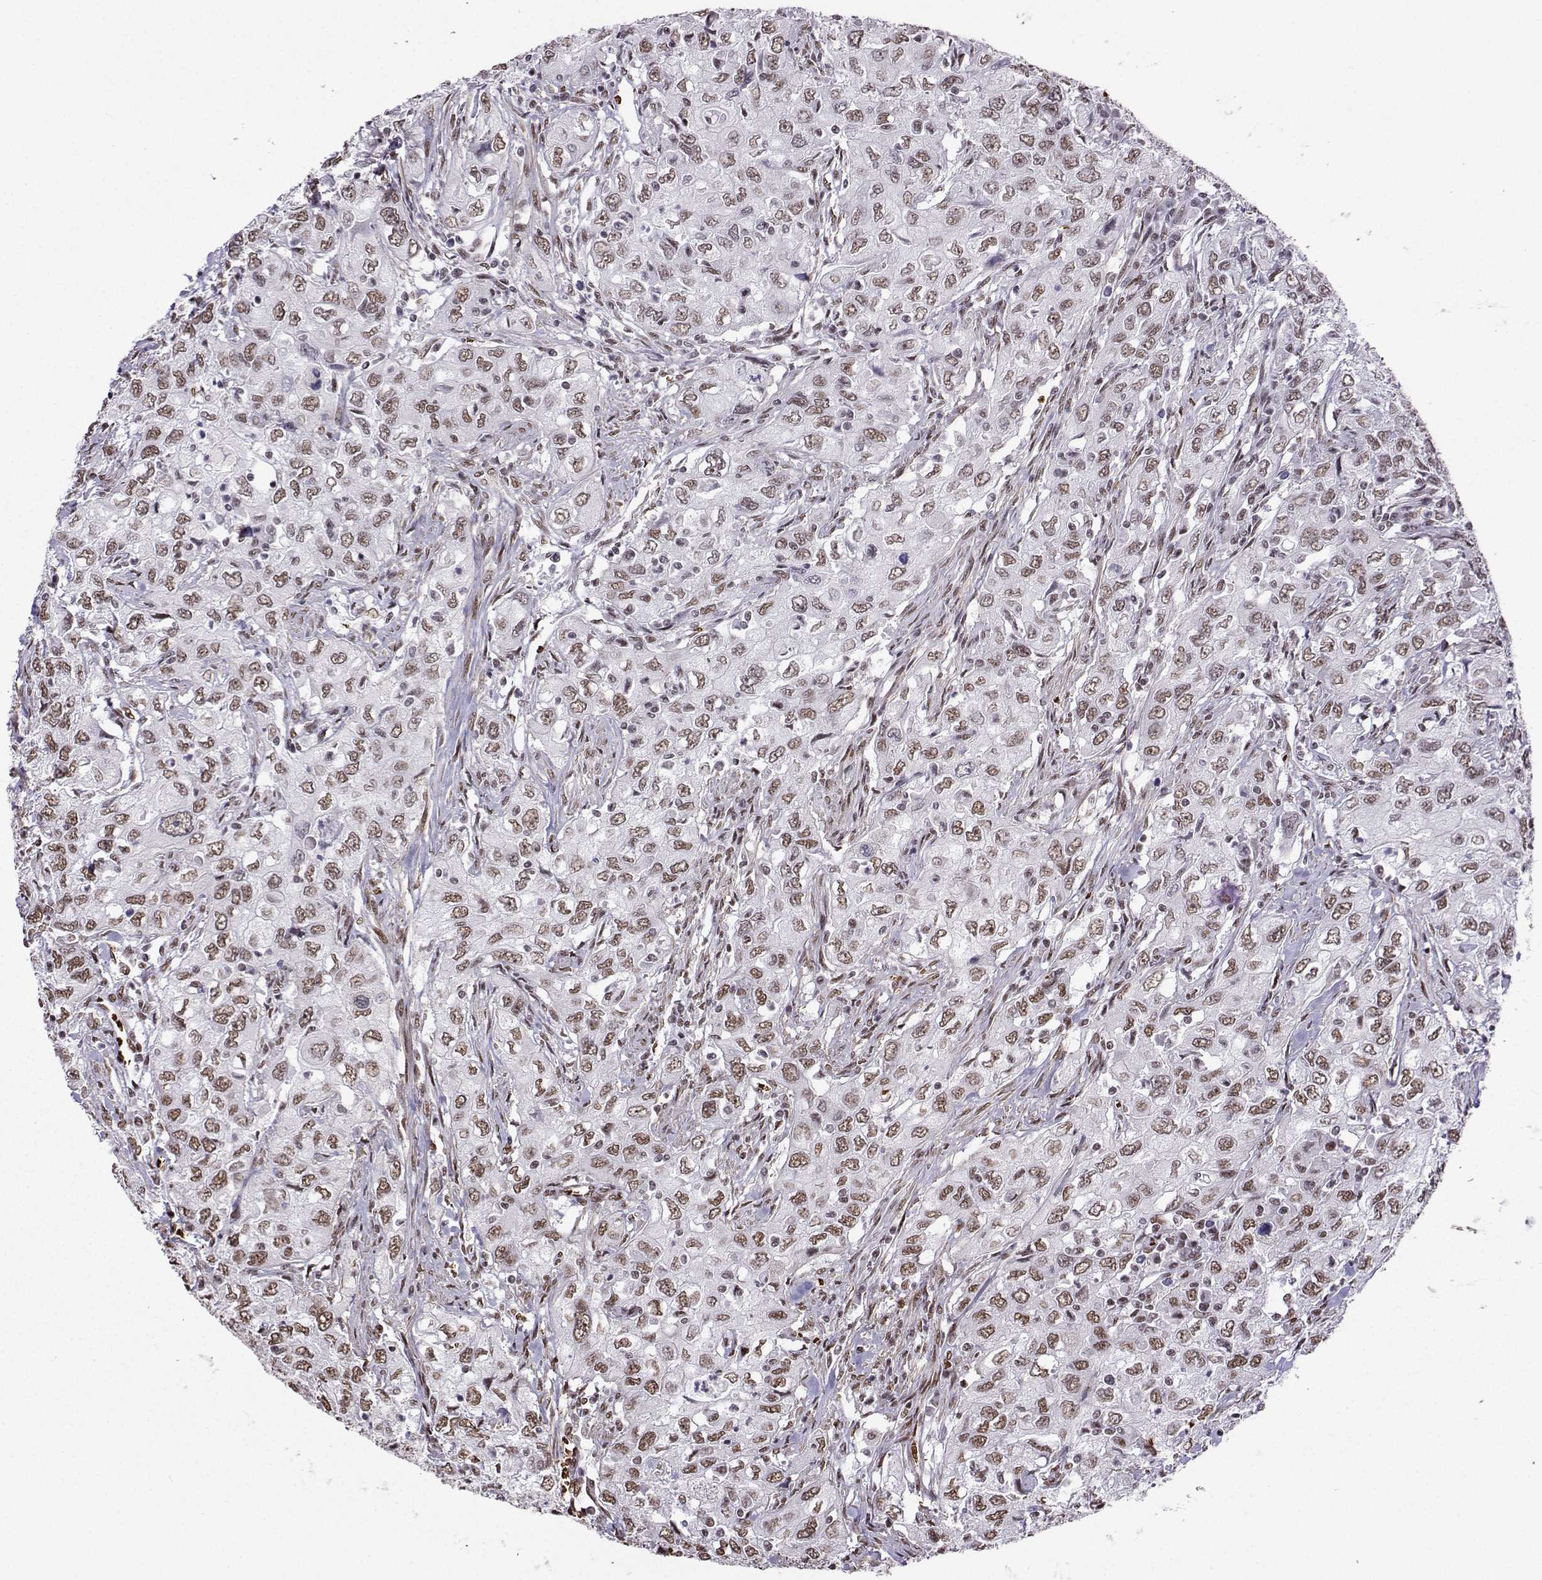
{"staining": {"intensity": "weak", "quantity": ">75%", "location": "nuclear"}, "tissue": "urothelial cancer", "cell_type": "Tumor cells", "image_type": "cancer", "snomed": [{"axis": "morphology", "description": "Urothelial carcinoma, High grade"}, {"axis": "topography", "description": "Urinary bladder"}], "caption": "There is low levels of weak nuclear expression in tumor cells of urothelial cancer, as demonstrated by immunohistochemical staining (brown color).", "gene": "CCNK", "patient": {"sex": "male", "age": 76}}